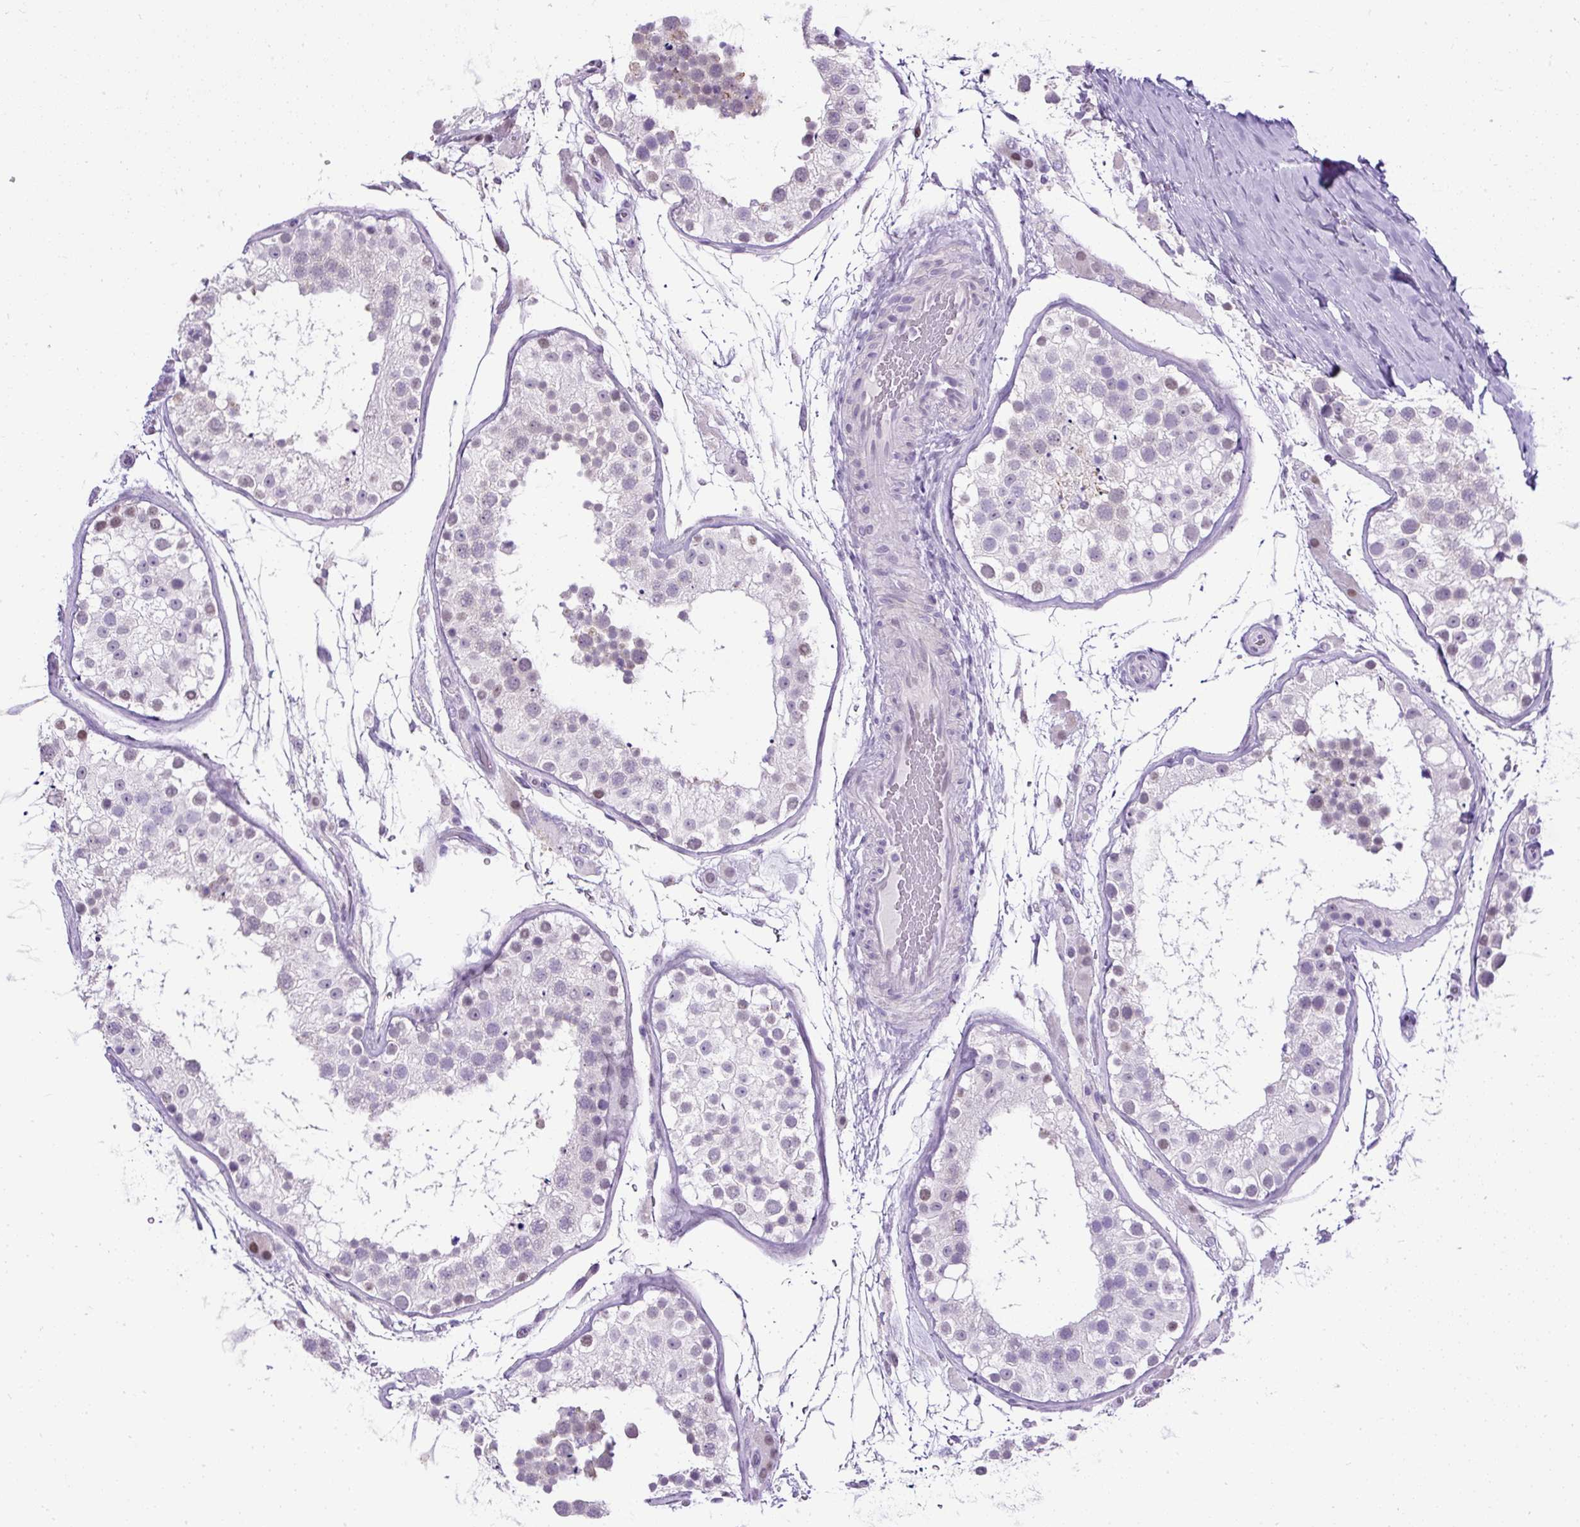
{"staining": {"intensity": "weak", "quantity": "<25%", "location": "nuclear"}, "tissue": "testis", "cell_type": "Cells in seminiferous ducts", "image_type": "normal", "snomed": [{"axis": "morphology", "description": "Normal tissue, NOS"}, {"axis": "topography", "description": "Testis"}], "caption": "Immunohistochemical staining of benign human testis shows no significant positivity in cells in seminiferous ducts. (DAB (3,3'-diaminobenzidine) IHC with hematoxylin counter stain).", "gene": "WNT10B", "patient": {"sex": "male", "age": 26}}